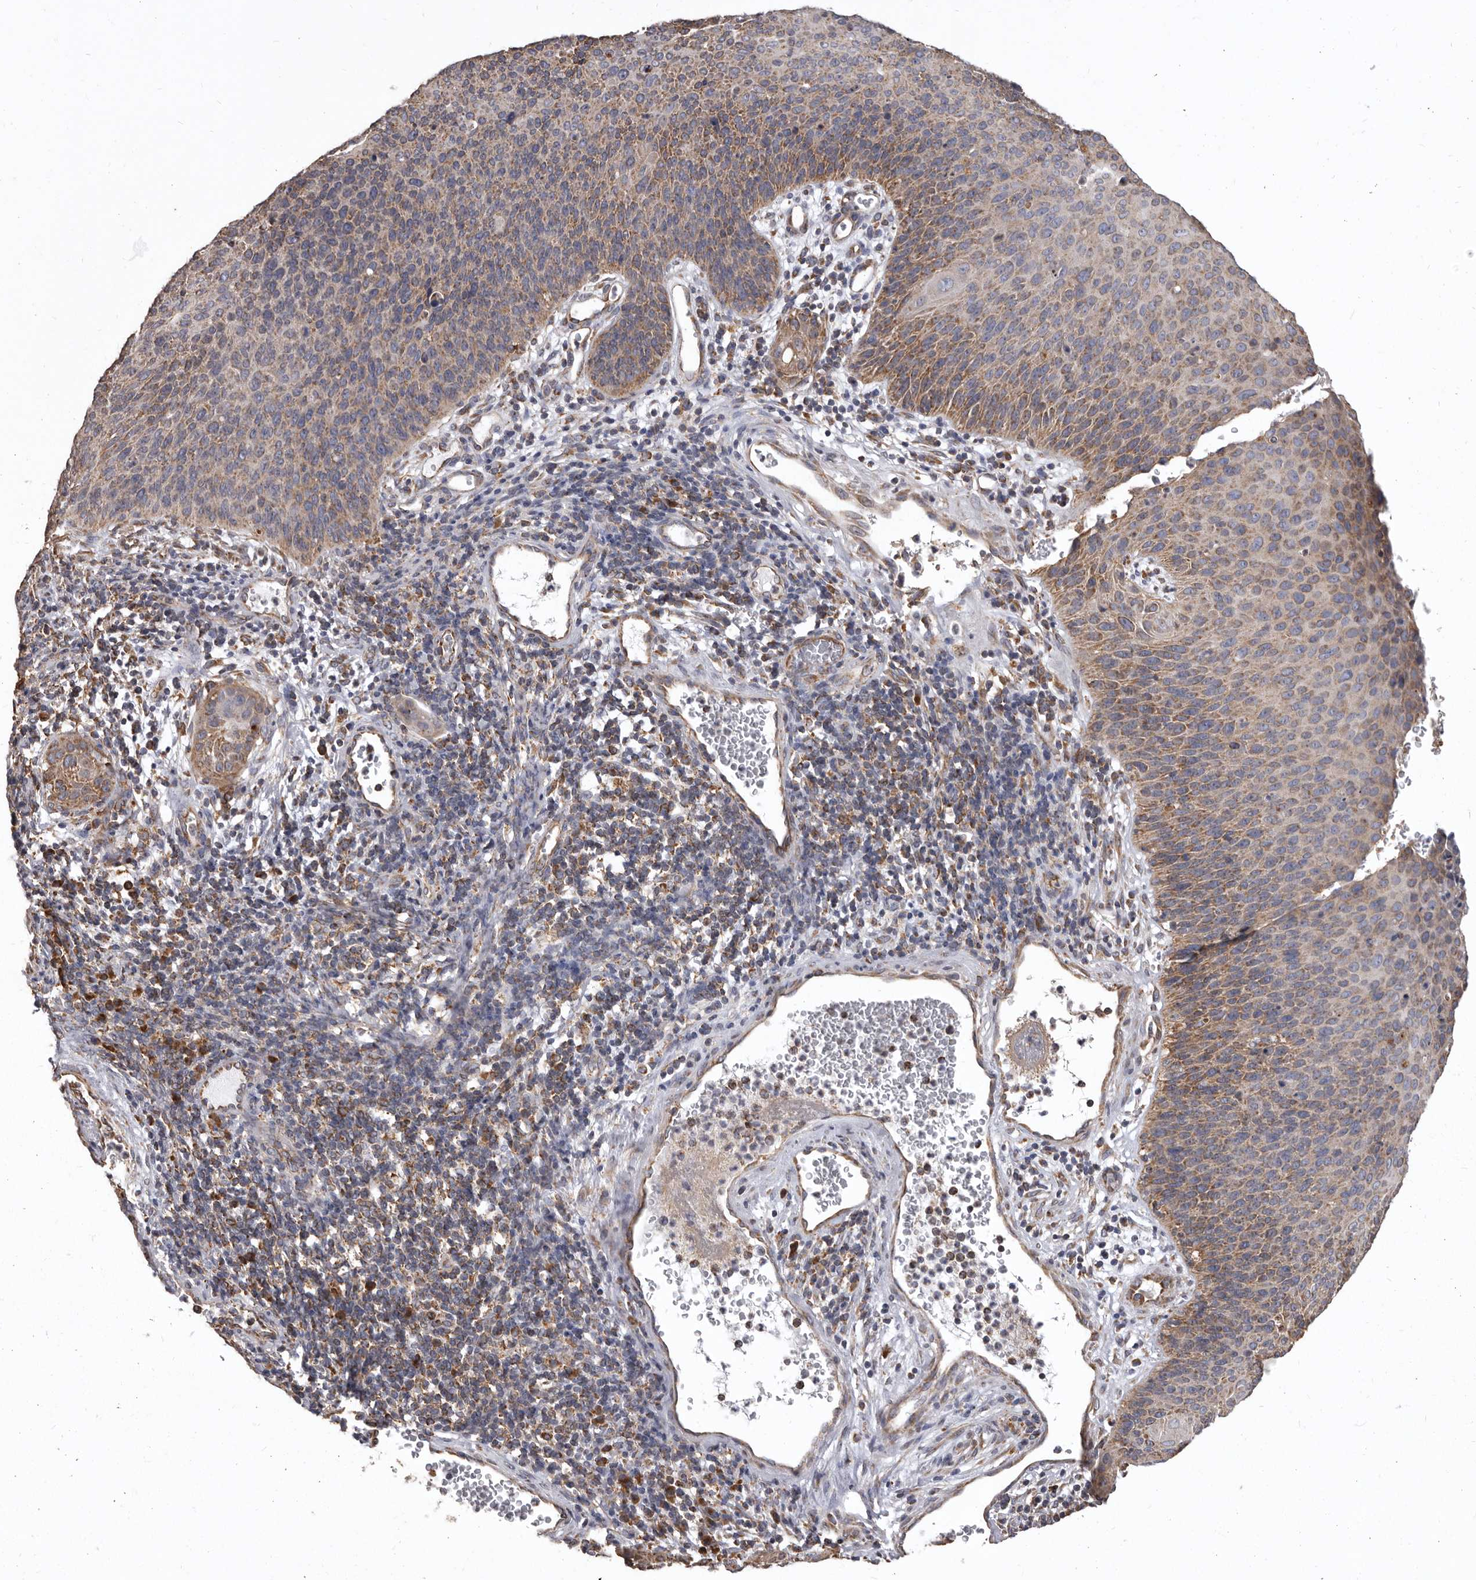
{"staining": {"intensity": "moderate", "quantity": ">75%", "location": "cytoplasmic/membranous"}, "tissue": "cervical cancer", "cell_type": "Tumor cells", "image_type": "cancer", "snomed": [{"axis": "morphology", "description": "Squamous cell carcinoma, NOS"}, {"axis": "topography", "description": "Cervix"}], "caption": "High-magnification brightfield microscopy of cervical squamous cell carcinoma stained with DAB (brown) and counterstained with hematoxylin (blue). tumor cells exhibit moderate cytoplasmic/membranous positivity is present in approximately>75% of cells.", "gene": "CDK5RAP3", "patient": {"sex": "female", "age": 55}}